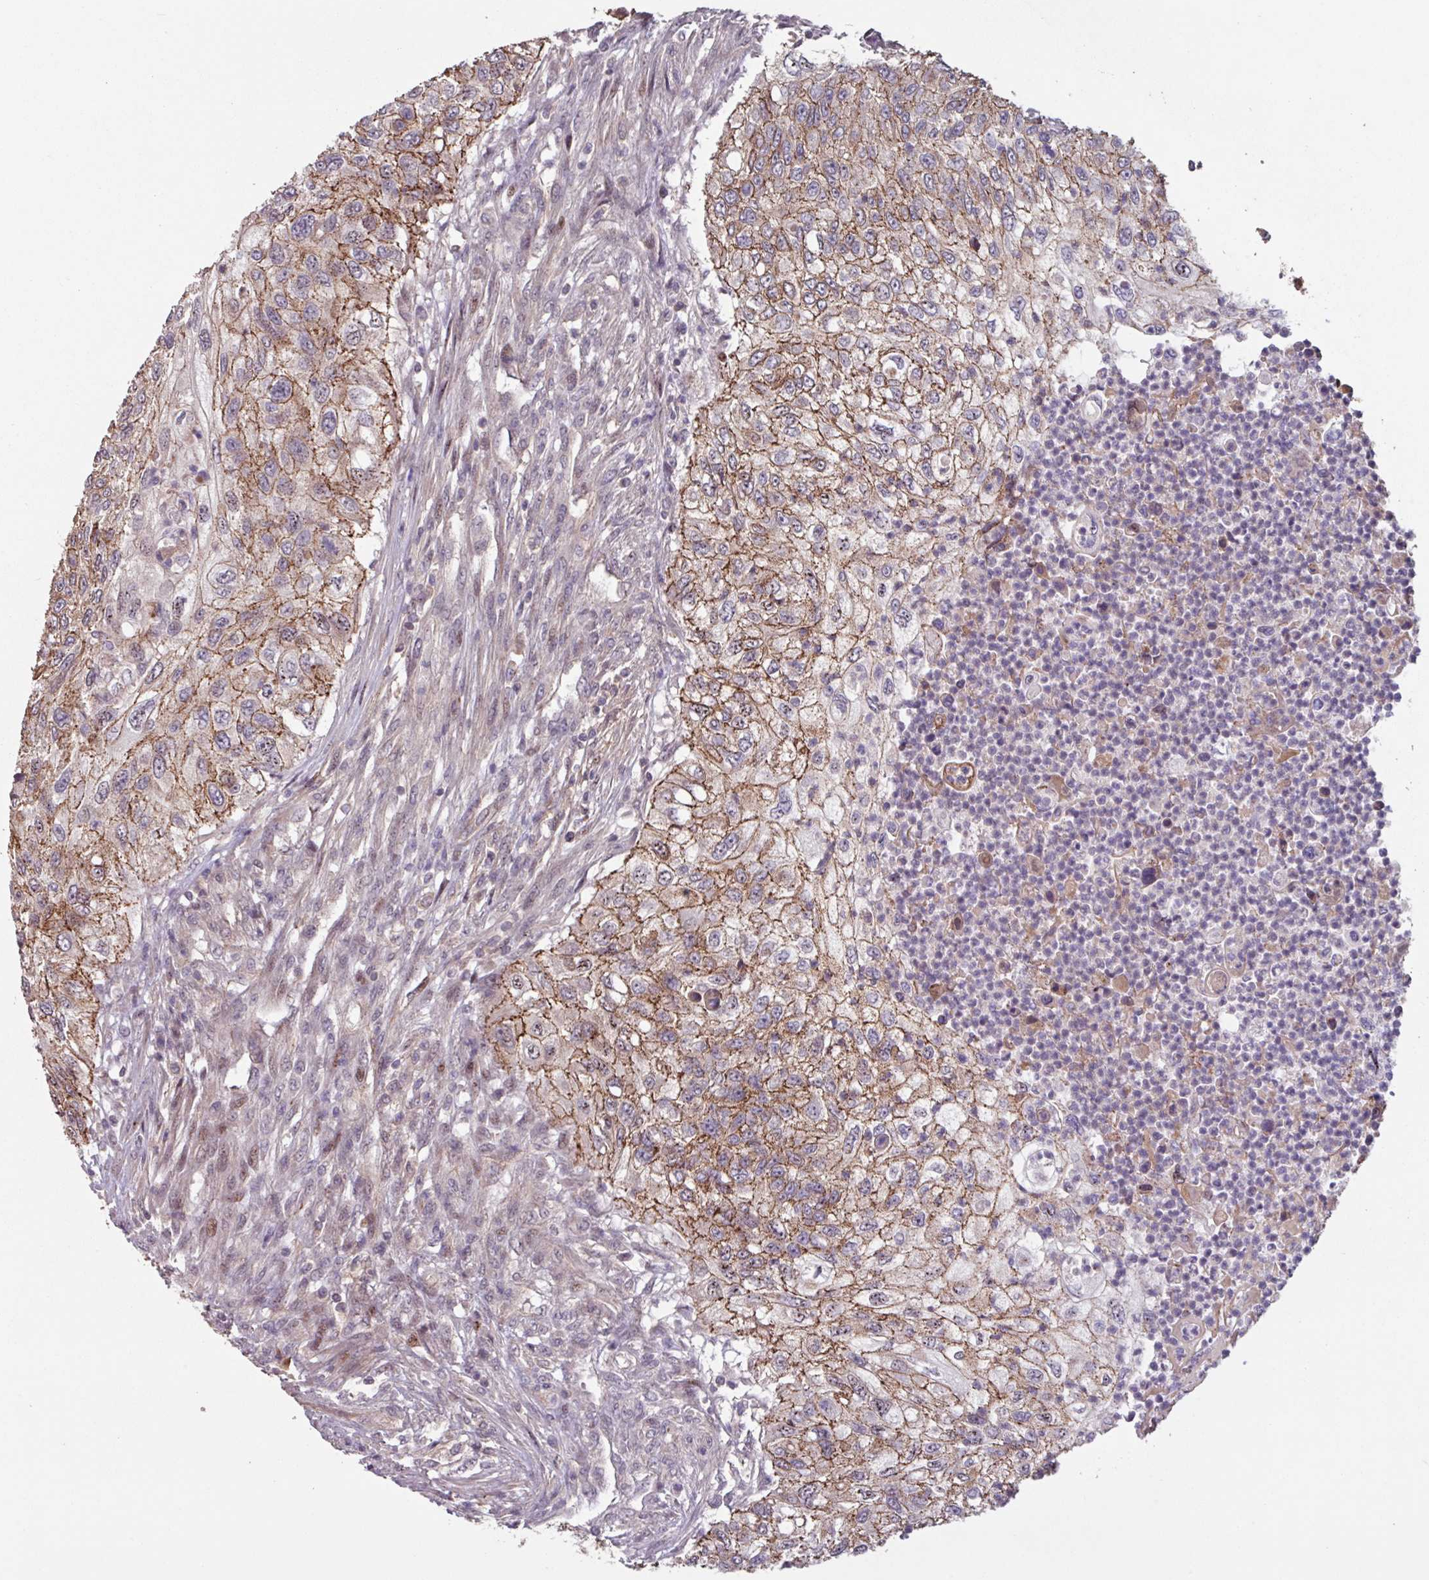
{"staining": {"intensity": "moderate", "quantity": ">75%", "location": "cytoplasmic/membranous"}, "tissue": "urothelial cancer", "cell_type": "Tumor cells", "image_type": "cancer", "snomed": [{"axis": "morphology", "description": "Urothelial carcinoma, High grade"}, {"axis": "topography", "description": "Urinary bladder"}], "caption": "Moderate cytoplasmic/membranous staining is seen in about >75% of tumor cells in high-grade urothelial carcinoma.", "gene": "TMEM88", "patient": {"sex": "female", "age": 60}}